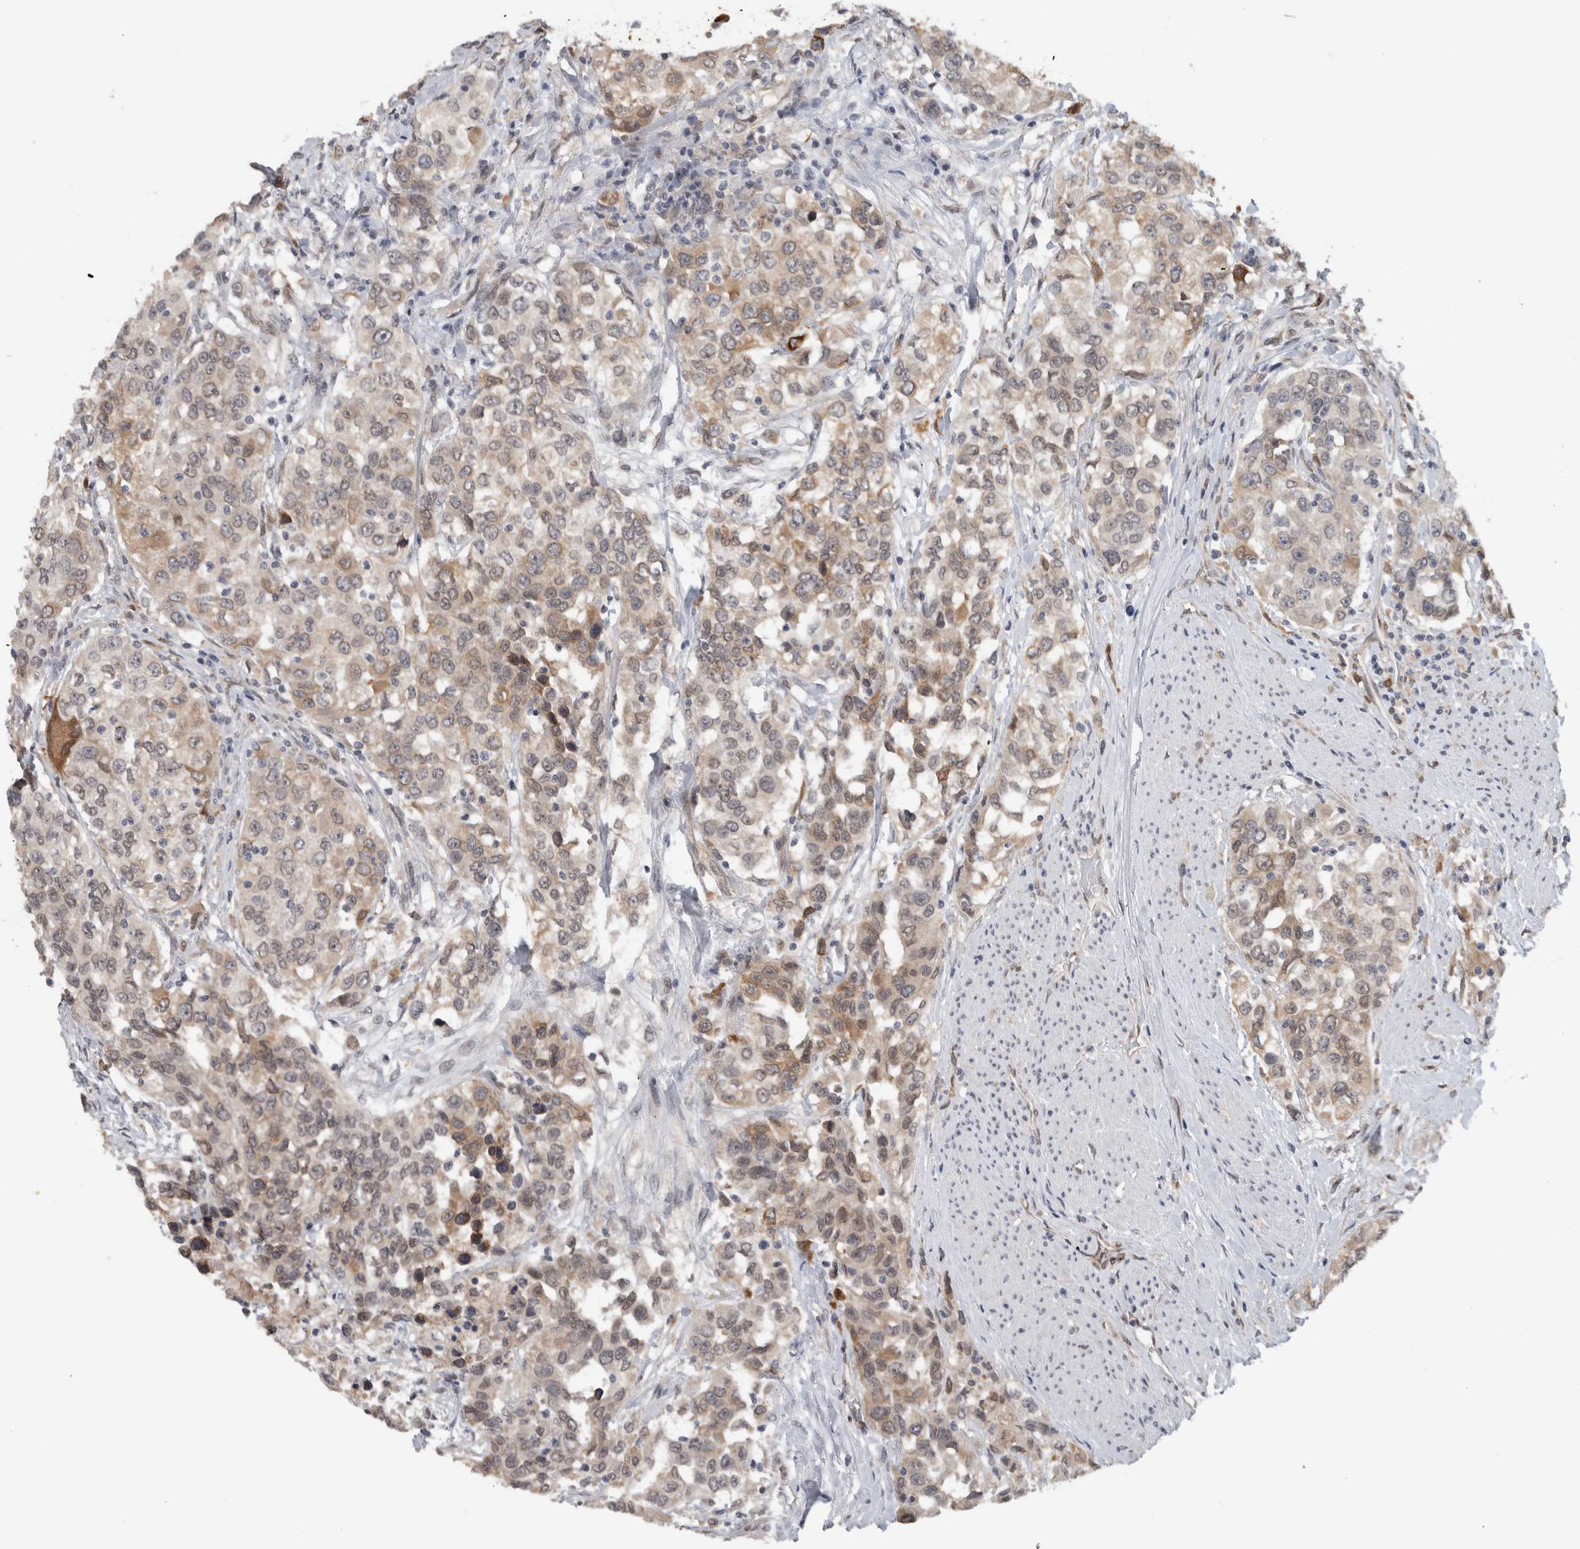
{"staining": {"intensity": "weak", "quantity": ">75%", "location": "cytoplasmic/membranous"}, "tissue": "urothelial cancer", "cell_type": "Tumor cells", "image_type": "cancer", "snomed": [{"axis": "morphology", "description": "Urothelial carcinoma, High grade"}, {"axis": "topography", "description": "Urinary bladder"}], "caption": "Weak cytoplasmic/membranous protein staining is identified in approximately >75% of tumor cells in urothelial cancer. (DAB (3,3'-diaminobenzidine) = brown stain, brightfield microscopy at high magnification).", "gene": "PRXL2A", "patient": {"sex": "female", "age": 80}}